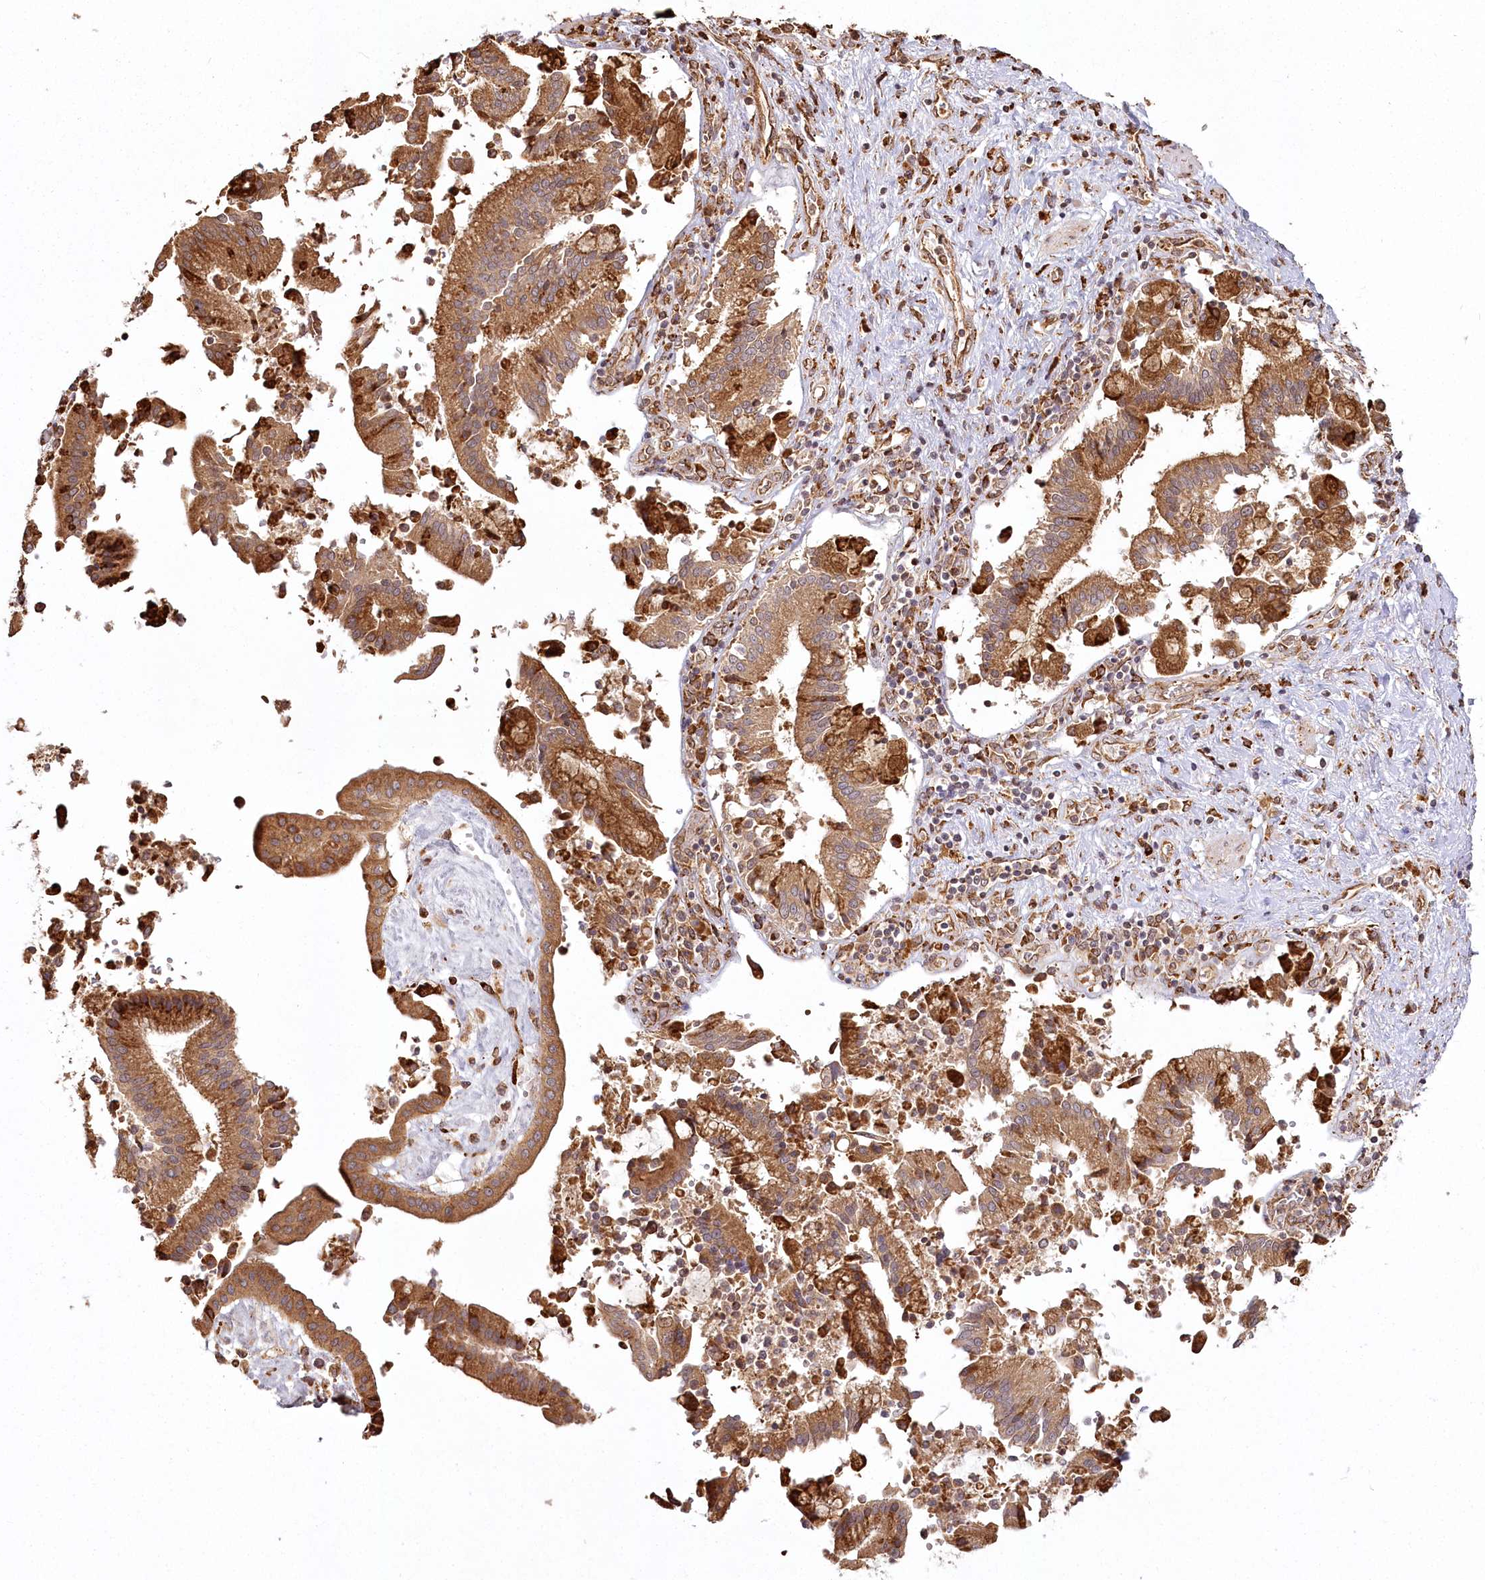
{"staining": {"intensity": "moderate", "quantity": ">75%", "location": "cytoplasmic/membranous"}, "tissue": "pancreatic cancer", "cell_type": "Tumor cells", "image_type": "cancer", "snomed": [{"axis": "morphology", "description": "Adenocarcinoma, NOS"}, {"axis": "topography", "description": "Pancreas"}], "caption": "The micrograph exhibits immunohistochemical staining of adenocarcinoma (pancreatic). There is moderate cytoplasmic/membranous staining is appreciated in approximately >75% of tumor cells.", "gene": "FAM13A", "patient": {"sex": "male", "age": 46}}